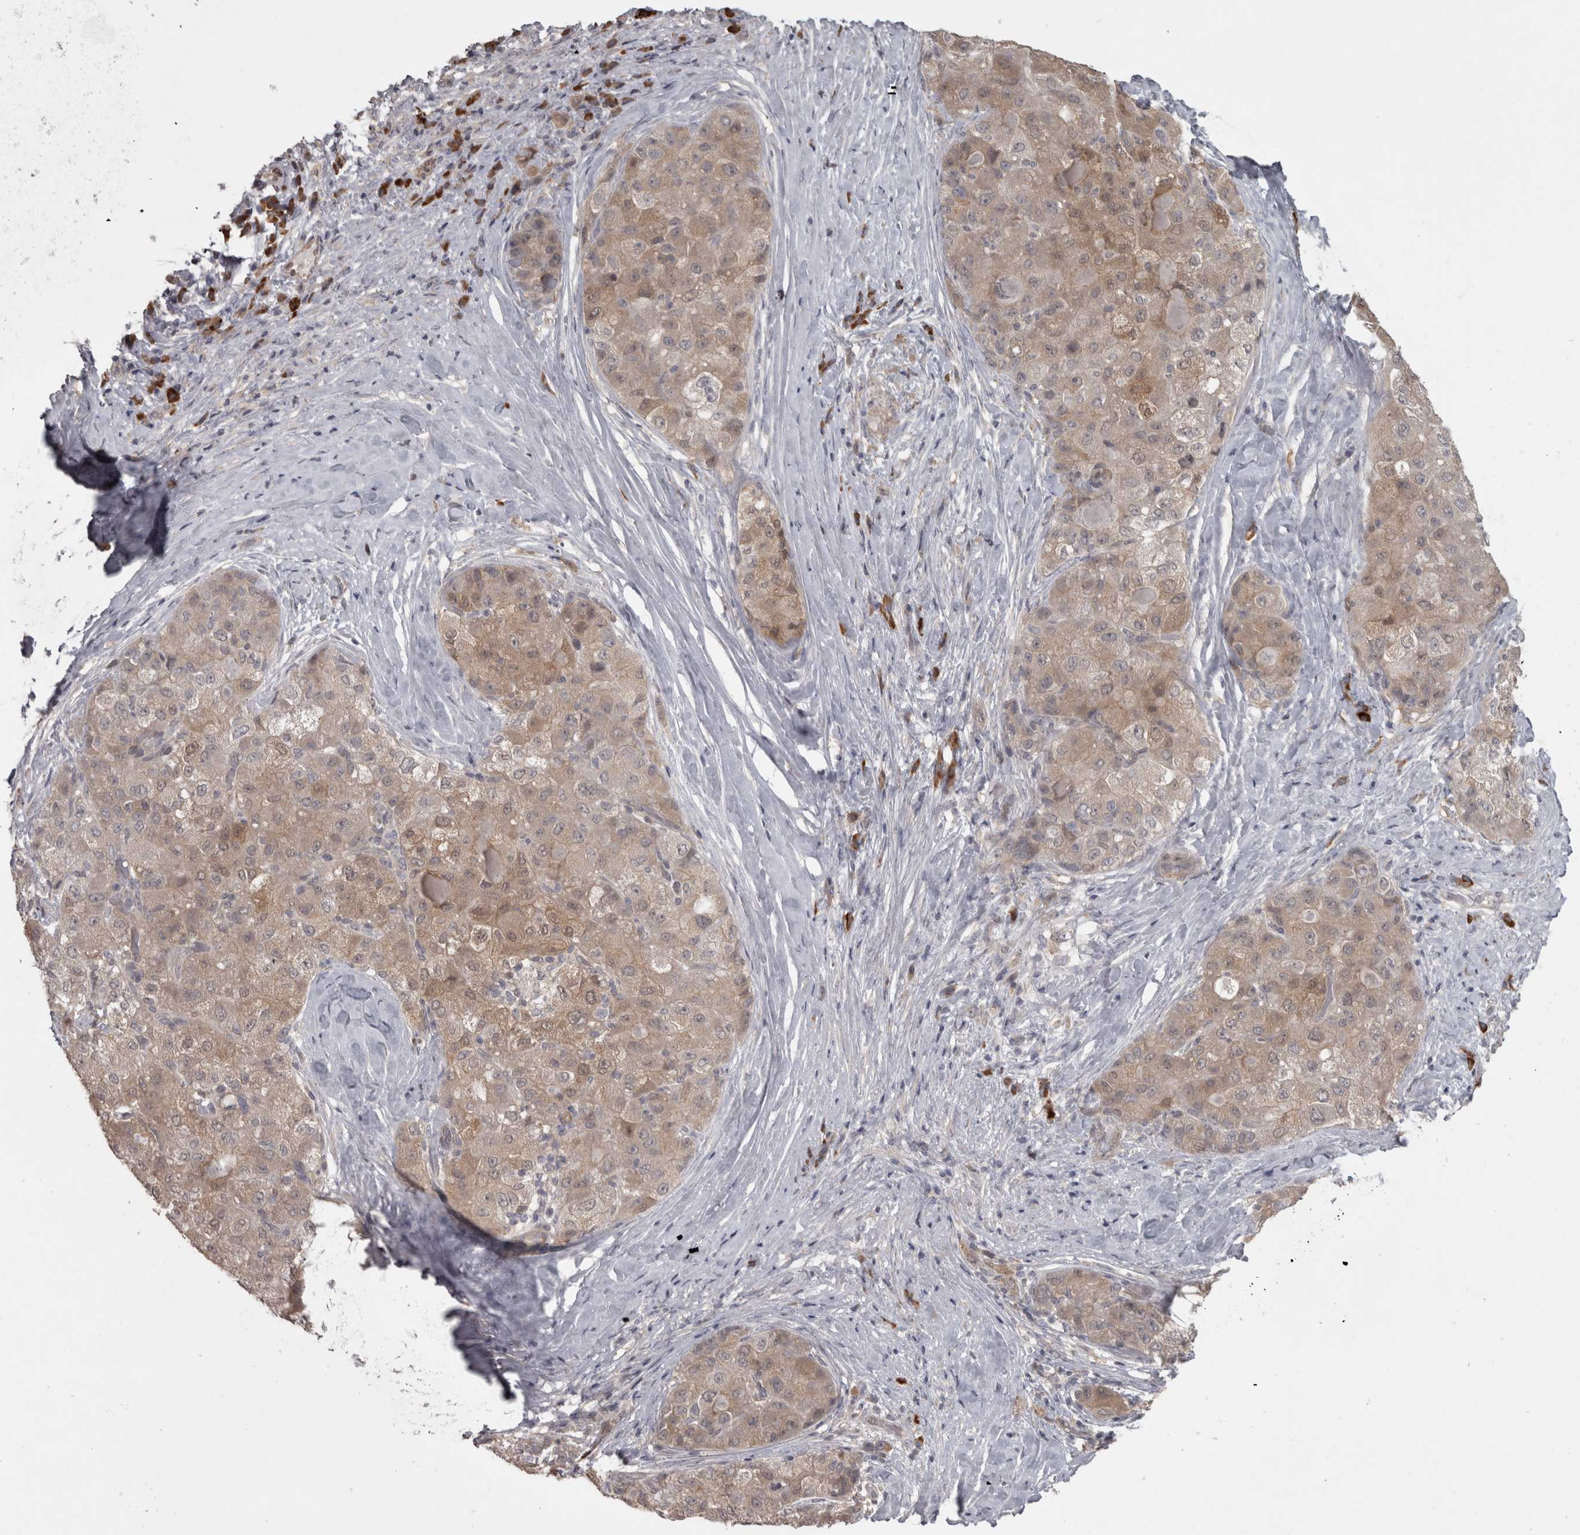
{"staining": {"intensity": "weak", "quantity": "25%-75%", "location": "cytoplasmic/membranous"}, "tissue": "liver cancer", "cell_type": "Tumor cells", "image_type": "cancer", "snomed": [{"axis": "morphology", "description": "Carcinoma, Hepatocellular, NOS"}, {"axis": "topography", "description": "Liver"}], "caption": "This is an image of immunohistochemistry staining of liver hepatocellular carcinoma, which shows weak expression in the cytoplasmic/membranous of tumor cells.", "gene": "SLCO5A1", "patient": {"sex": "male", "age": 80}}